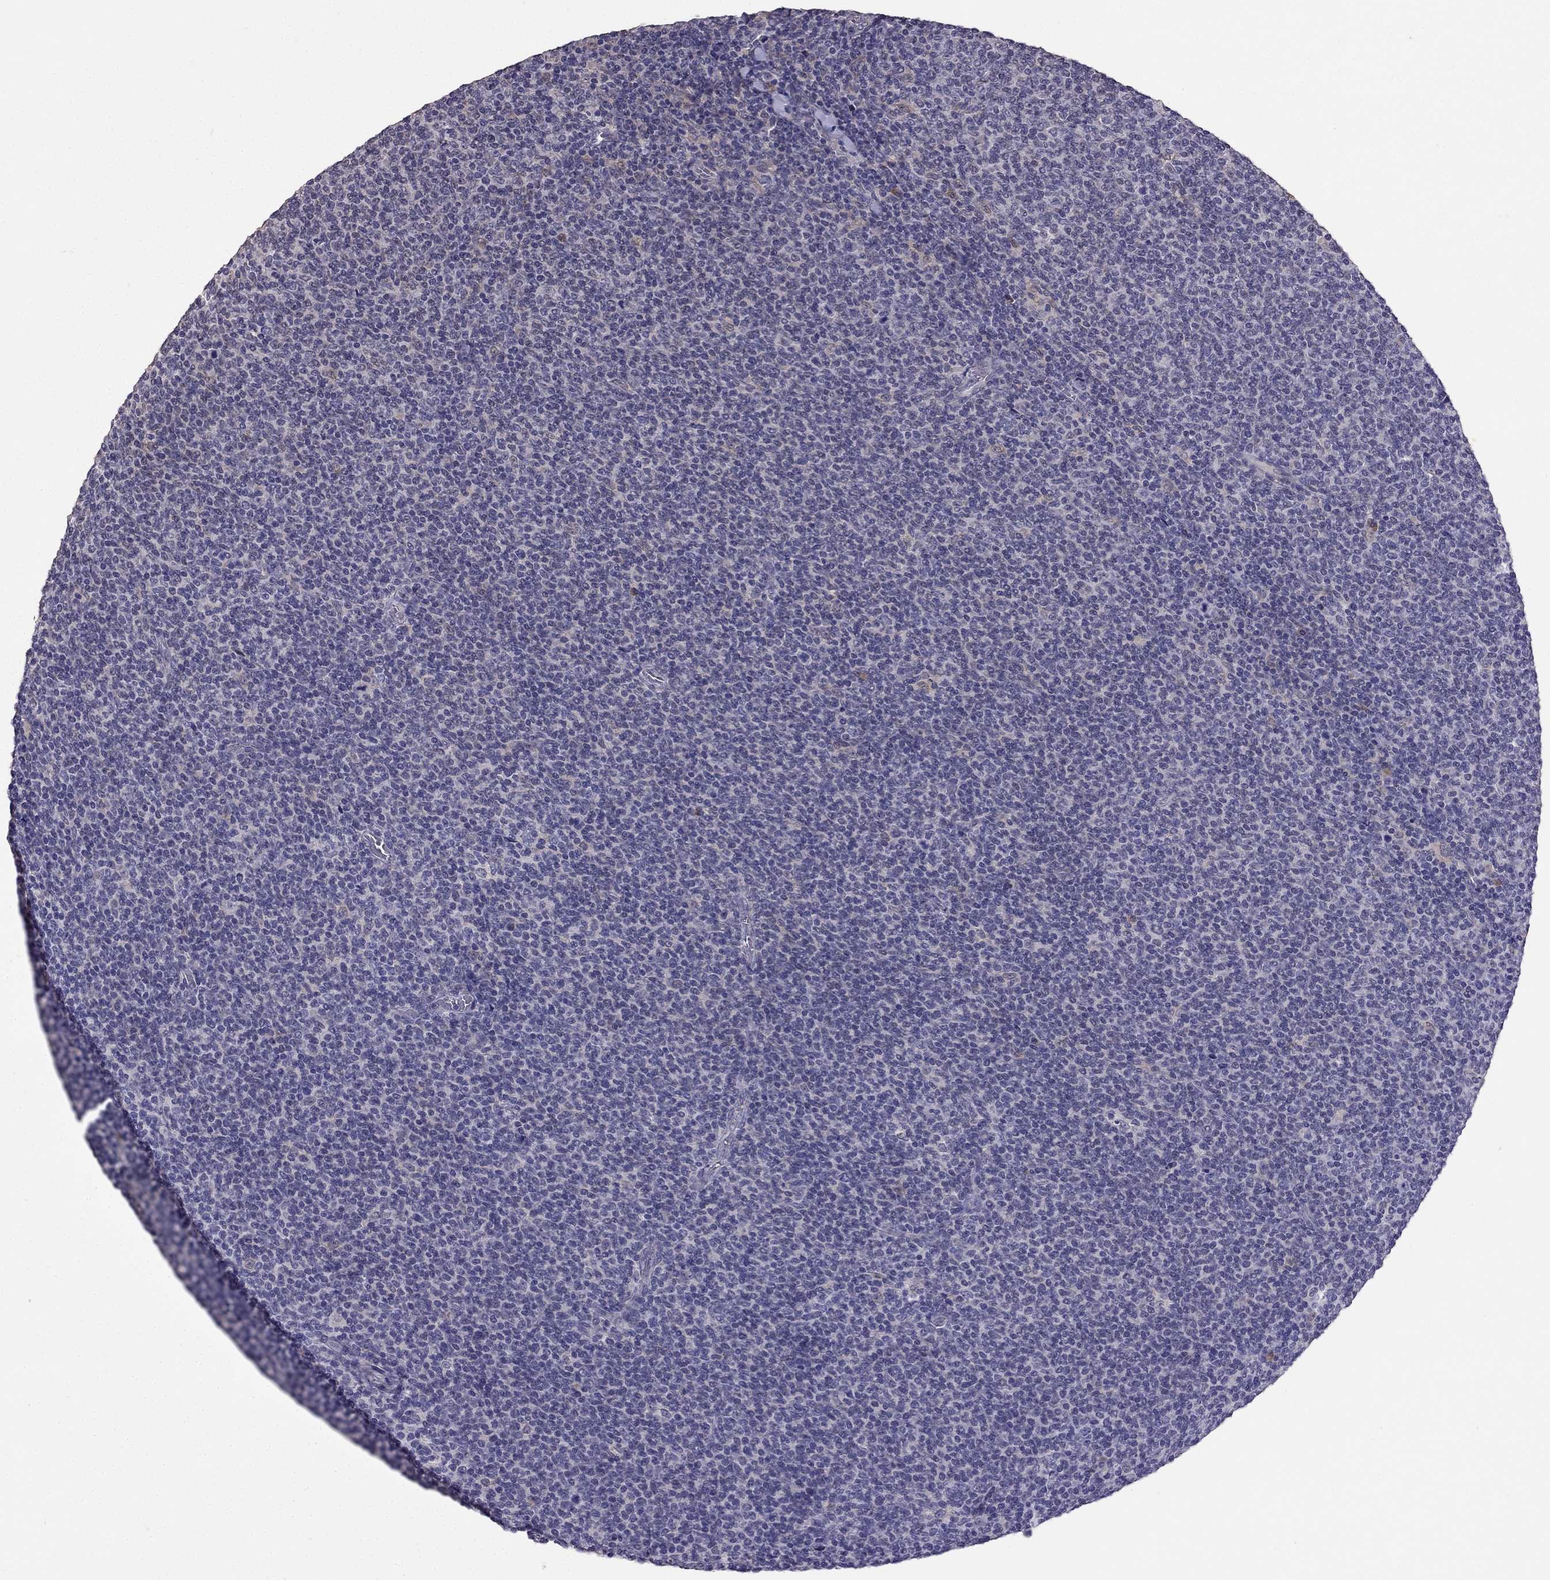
{"staining": {"intensity": "negative", "quantity": "none", "location": "none"}, "tissue": "lymphoma", "cell_type": "Tumor cells", "image_type": "cancer", "snomed": [{"axis": "morphology", "description": "Malignant lymphoma, non-Hodgkin's type, Low grade"}, {"axis": "topography", "description": "Lymph node"}], "caption": "Tumor cells show no significant positivity in lymphoma.", "gene": "CDH9", "patient": {"sex": "male", "age": 52}}